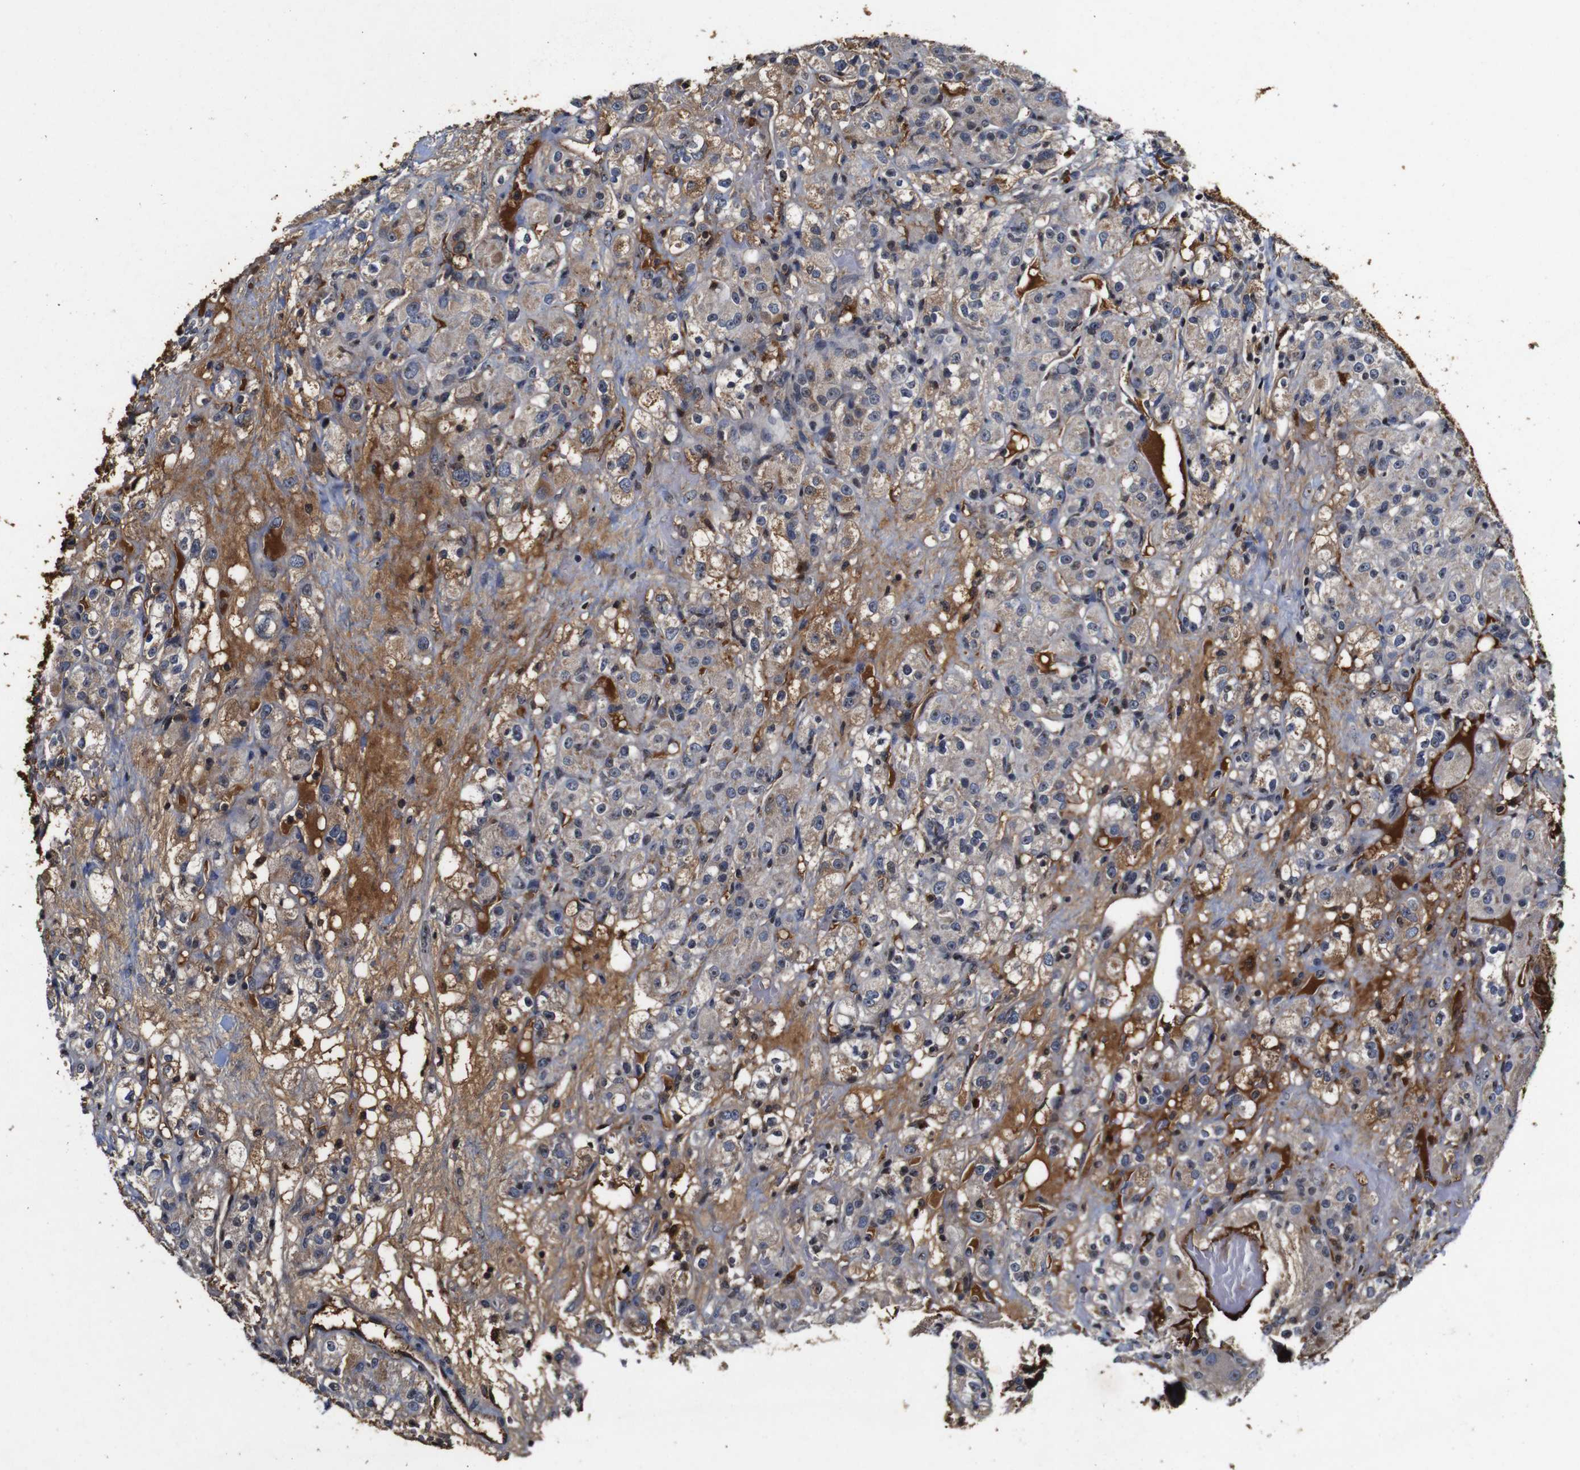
{"staining": {"intensity": "moderate", "quantity": "25%-75%", "location": "cytoplasmic/membranous"}, "tissue": "renal cancer", "cell_type": "Tumor cells", "image_type": "cancer", "snomed": [{"axis": "morphology", "description": "Normal tissue, NOS"}, {"axis": "morphology", "description": "Adenocarcinoma, NOS"}, {"axis": "topography", "description": "Kidney"}], "caption": "DAB (3,3'-diaminobenzidine) immunohistochemical staining of human renal cancer shows moderate cytoplasmic/membranous protein staining in about 25%-75% of tumor cells. The protein of interest is stained brown, and the nuclei are stained in blue (DAB (3,3'-diaminobenzidine) IHC with brightfield microscopy, high magnification).", "gene": "MYC", "patient": {"sex": "male", "age": 61}}